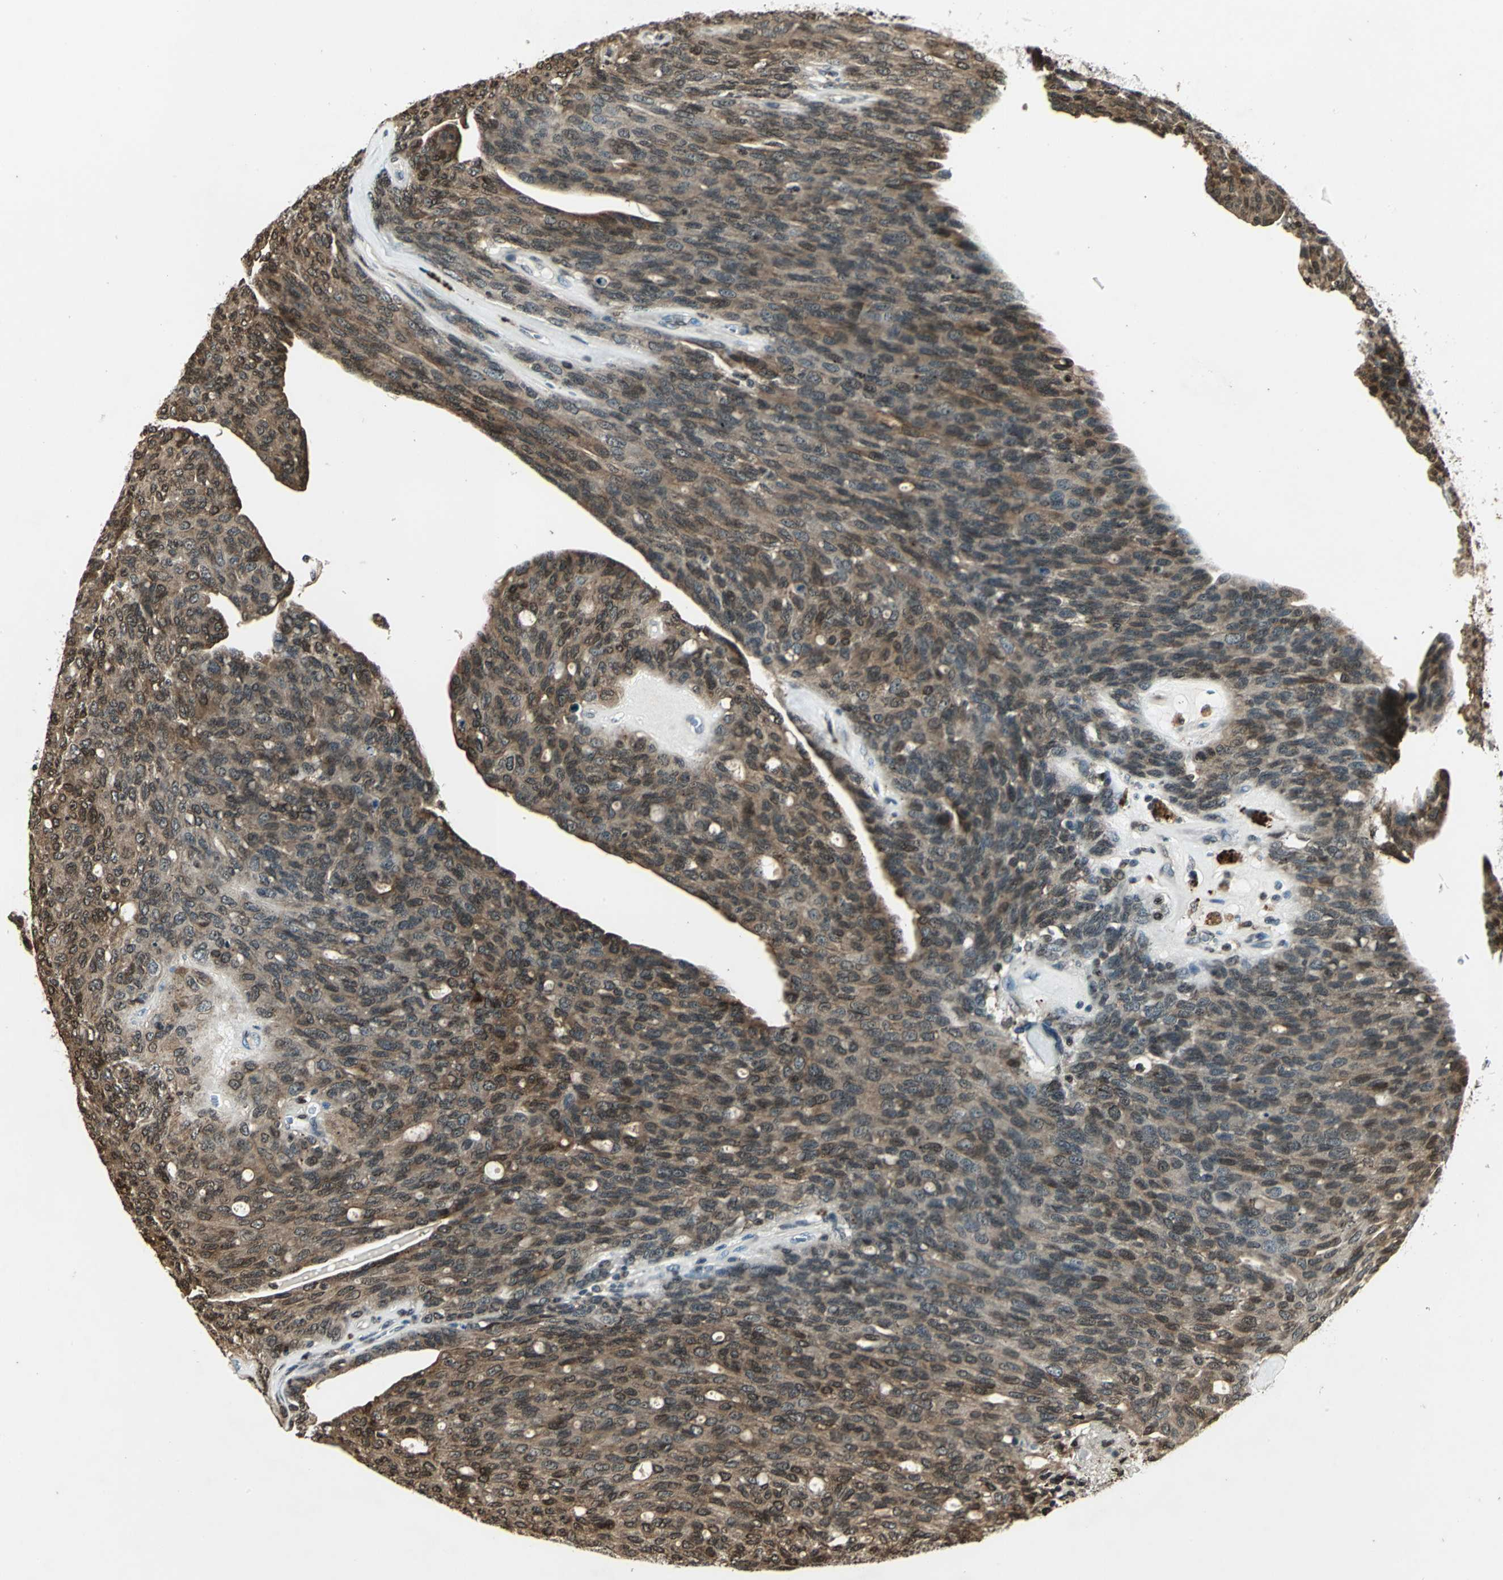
{"staining": {"intensity": "moderate", "quantity": ">75%", "location": "cytoplasmic/membranous,nuclear"}, "tissue": "ovarian cancer", "cell_type": "Tumor cells", "image_type": "cancer", "snomed": [{"axis": "morphology", "description": "Carcinoma, endometroid"}, {"axis": "topography", "description": "Ovary"}], "caption": "Protein staining exhibits moderate cytoplasmic/membranous and nuclear positivity in approximately >75% of tumor cells in ovarian cancer (endometroid carcinoma).", "gene": "LGALS3", "patient": {"sex": "female", "age": 60}}